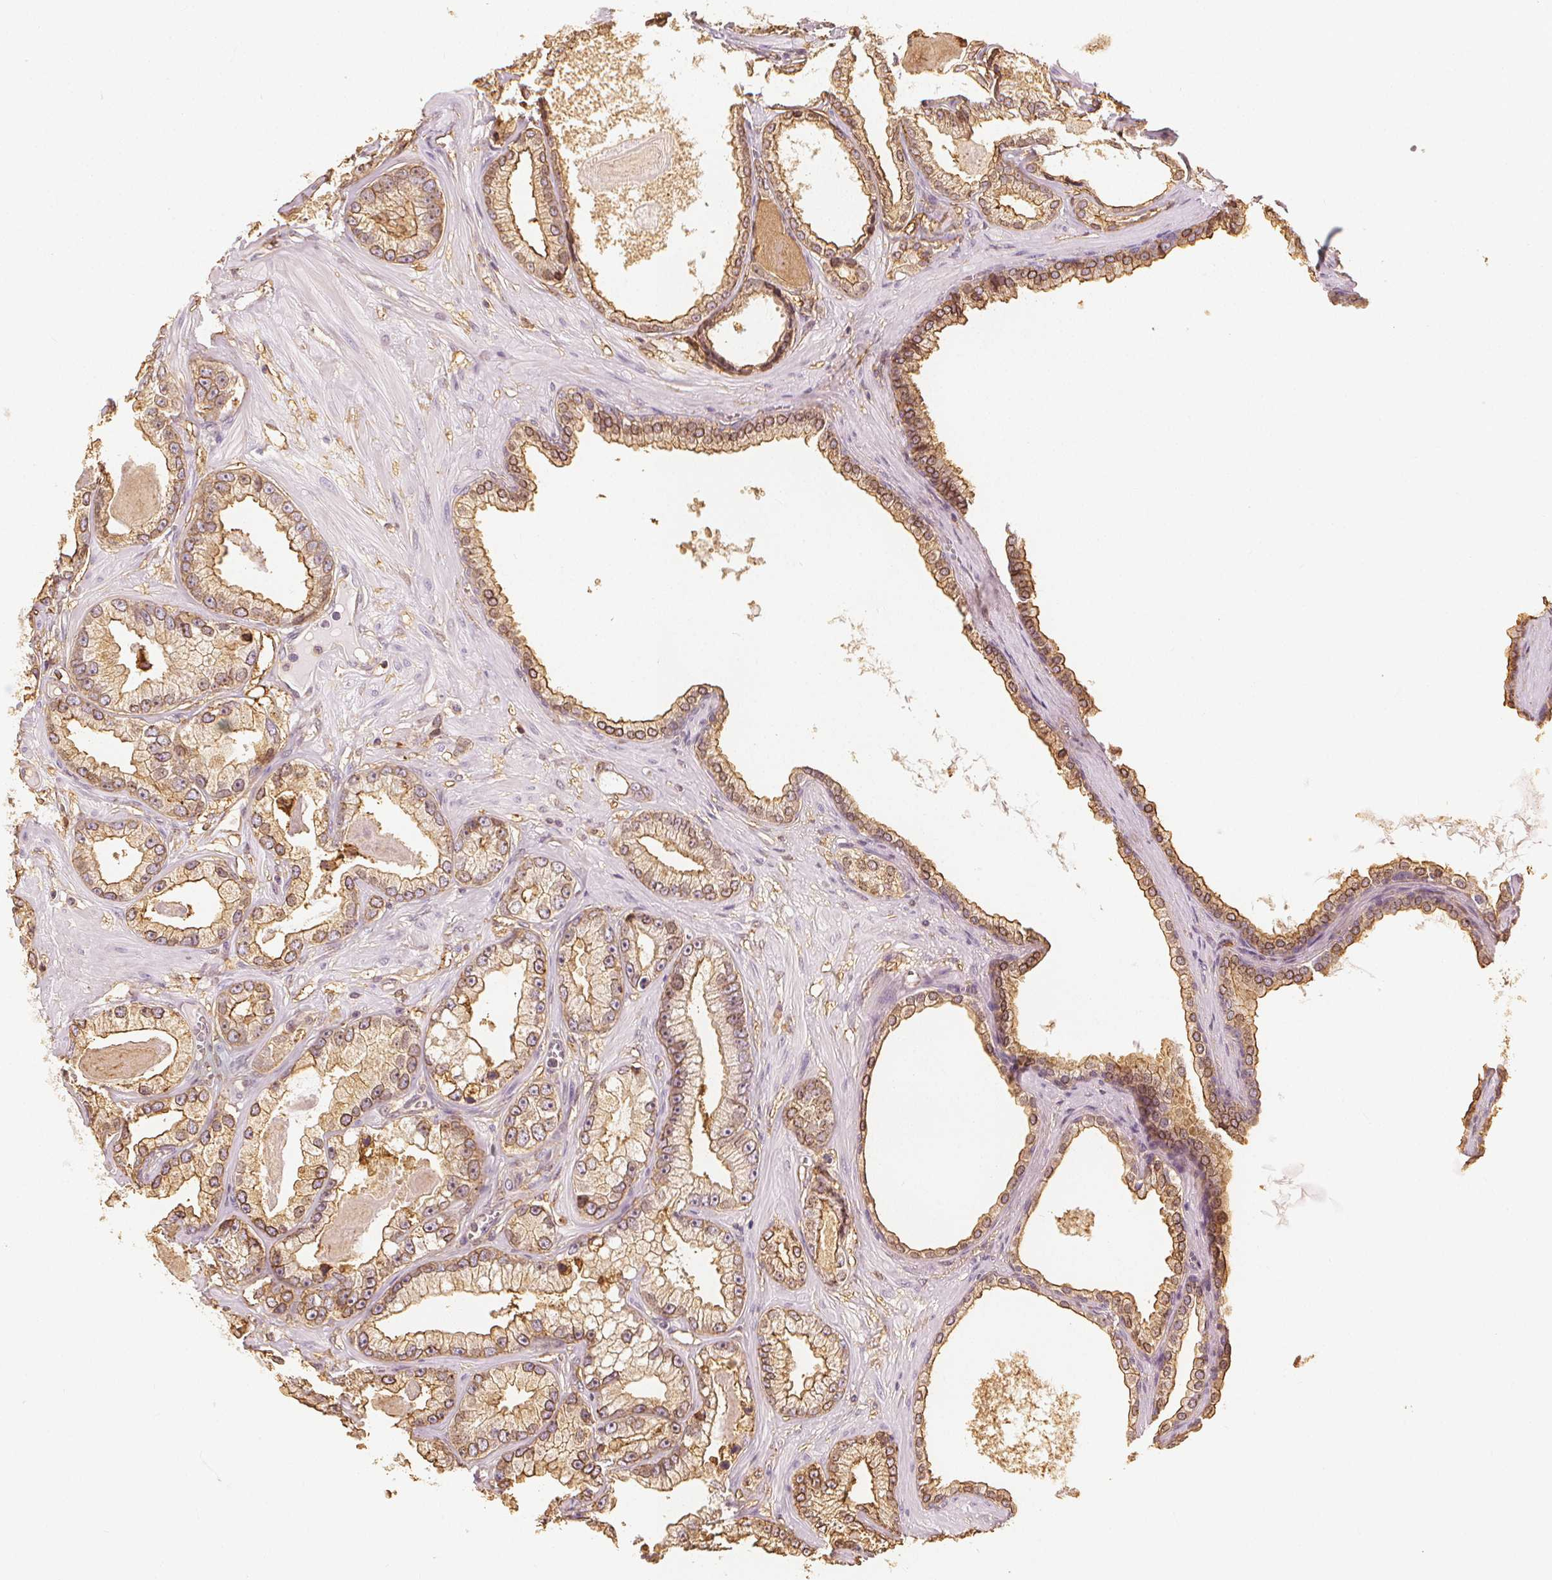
{"staining": {"intensity": "moderate", "quantity": "25%-75%", "location": "cytoplasmic/membranous"}, "tissue": "prostate cancer", "cell_type": "Tumor cells", "image_type": "cancer", "snomed": [{"axis": "morphology", "description": "Adenocarcinoma, Low grade"}, {"axis": "topography", "description": "Prostate"}], "caption": "A brown stain labels moderate cytoplasmic/membranous positivity of a protein in human prostate cancer (adenocarcinoma (low-grade)) tumor cells.", "gene": "ARHGAP26", "patient": {"sex": "male", "age": 64}}